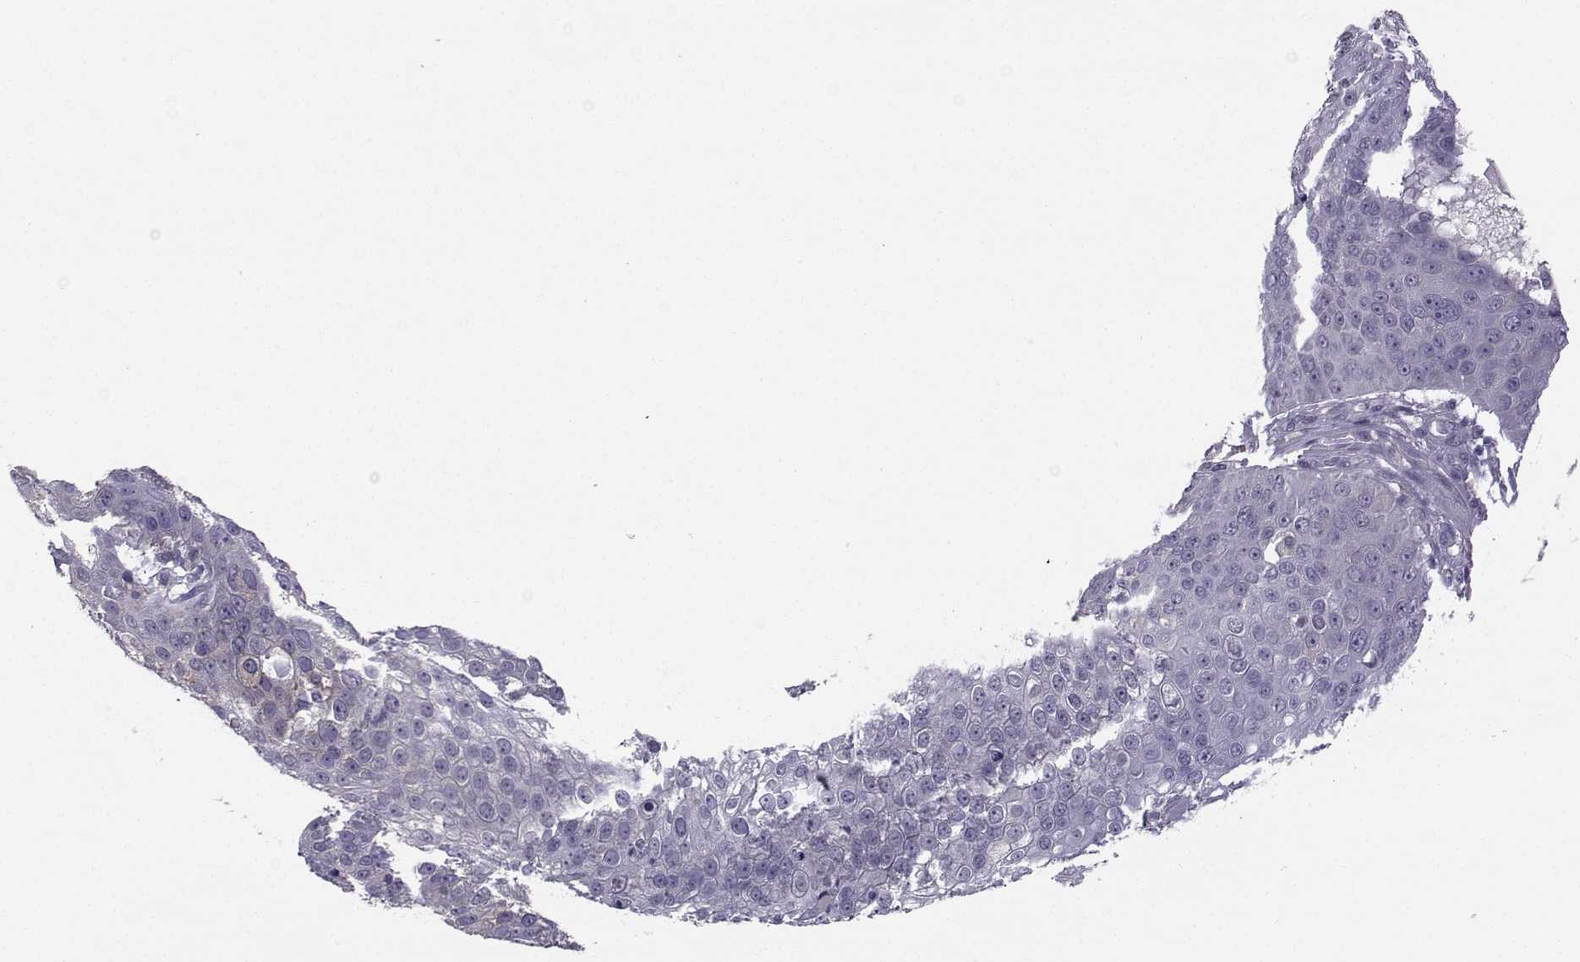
{"staining": {"intensity": "negative", "quantity": "none", "location": "none"}, "tissue": "skin cancer", "cell_type": "Tumor cells", "image_type": "cancer", "snomed": [{"axis": "morphology", "description": "Squamous cell carcinoma, NOS"}, {"axis": "topography", "description": "Skin"}], "caption": "Tumor cells show no significant protein staining in squamous cell carcinoma (skin).", "gene": "FCAMR", "patient": {"sex": "male", "age": 71}}